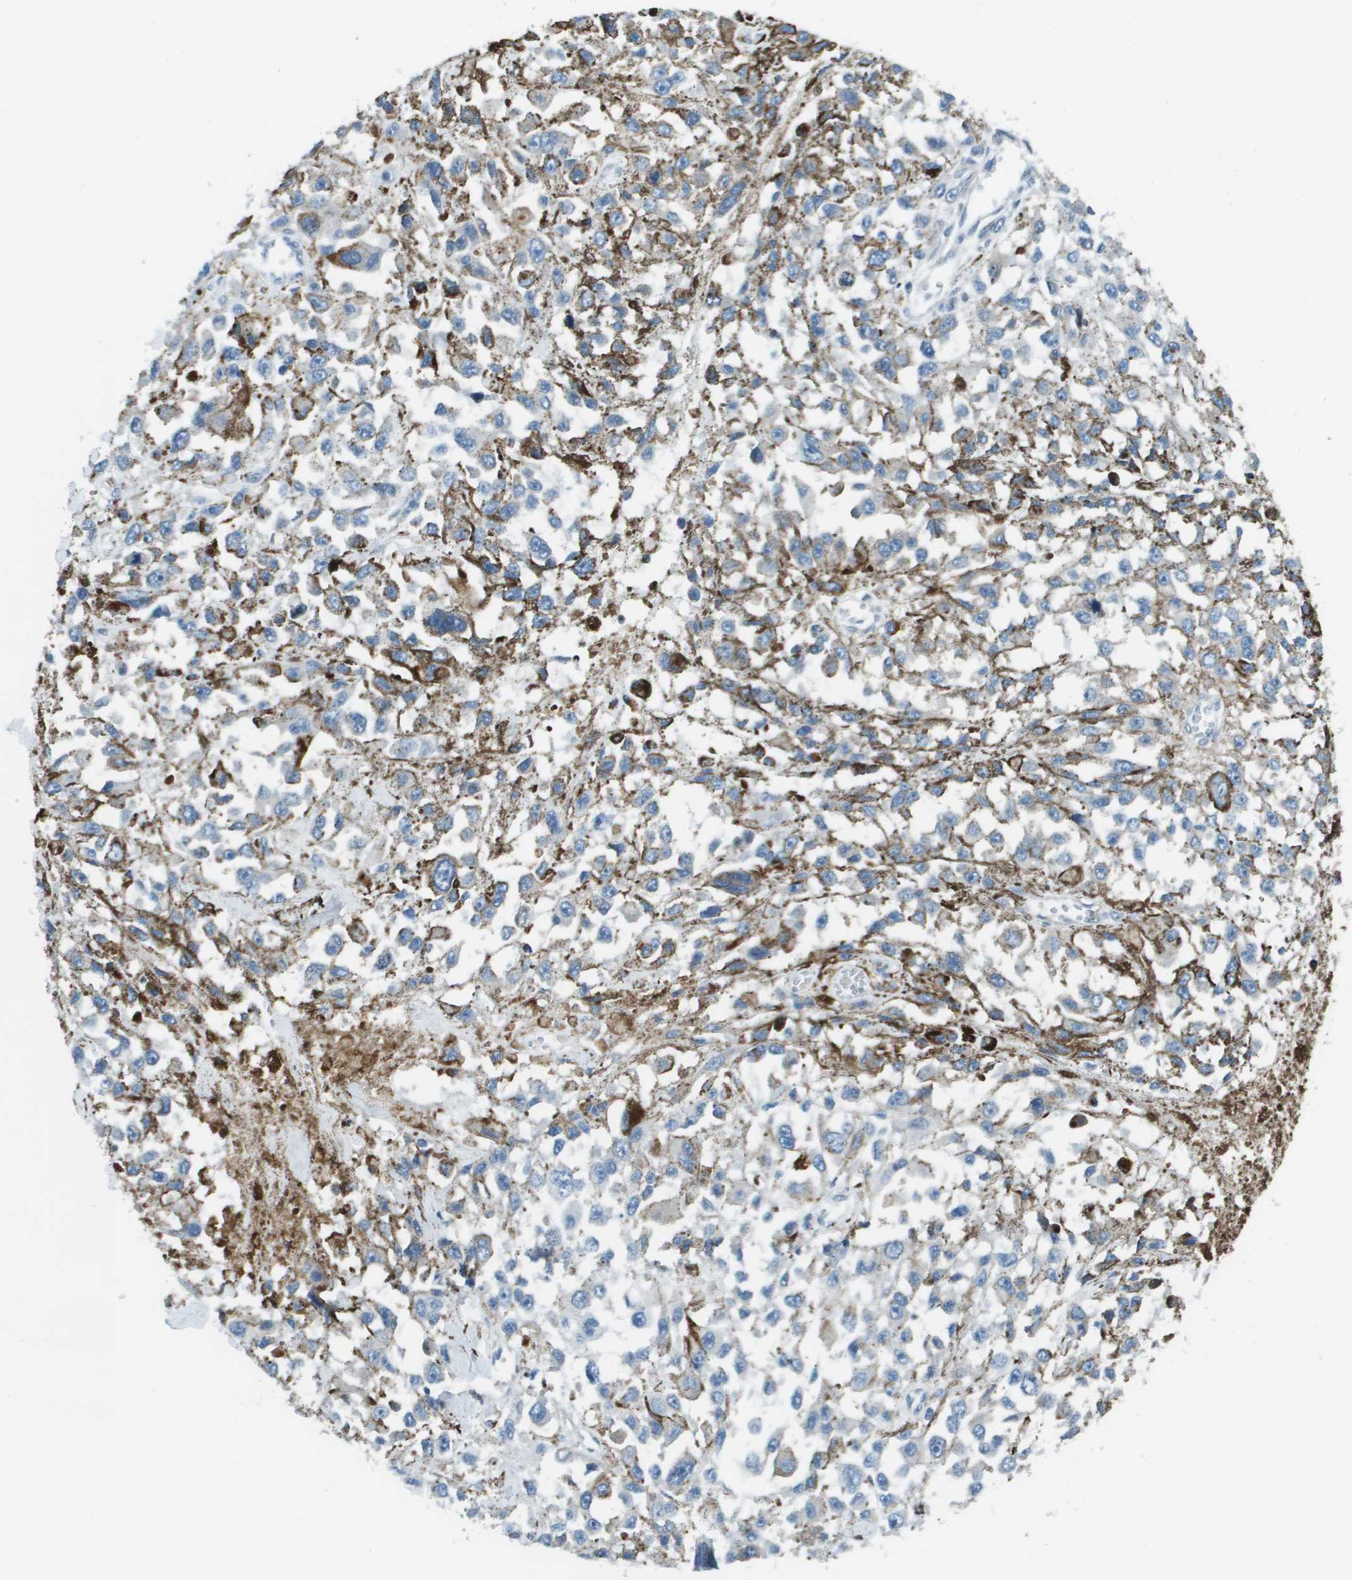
{"staining": {"intensity": "negative", "quantity": "none", "location": "none"}, "tissue": "melanoma", "cell_type": "Tumor cells", "image_type": "cancer", "snomed": [{"axis": "morphology", "description": "Malignant melanoma, Metastatic site"}, {"axis": "topography", "description": "Lymph node"}], "caption": "DAB immunohistochemical staining of human malignant melanoma (metastatic site) demonstrates no significant expression in tumor cells. Brightfield microscopy of immunohistochemistry stained with DAB (brown) and hematoxylin (blue), captured at high magnification.", "gene": "ESYT1", "patient": {"sex": "male", "age": 59}}